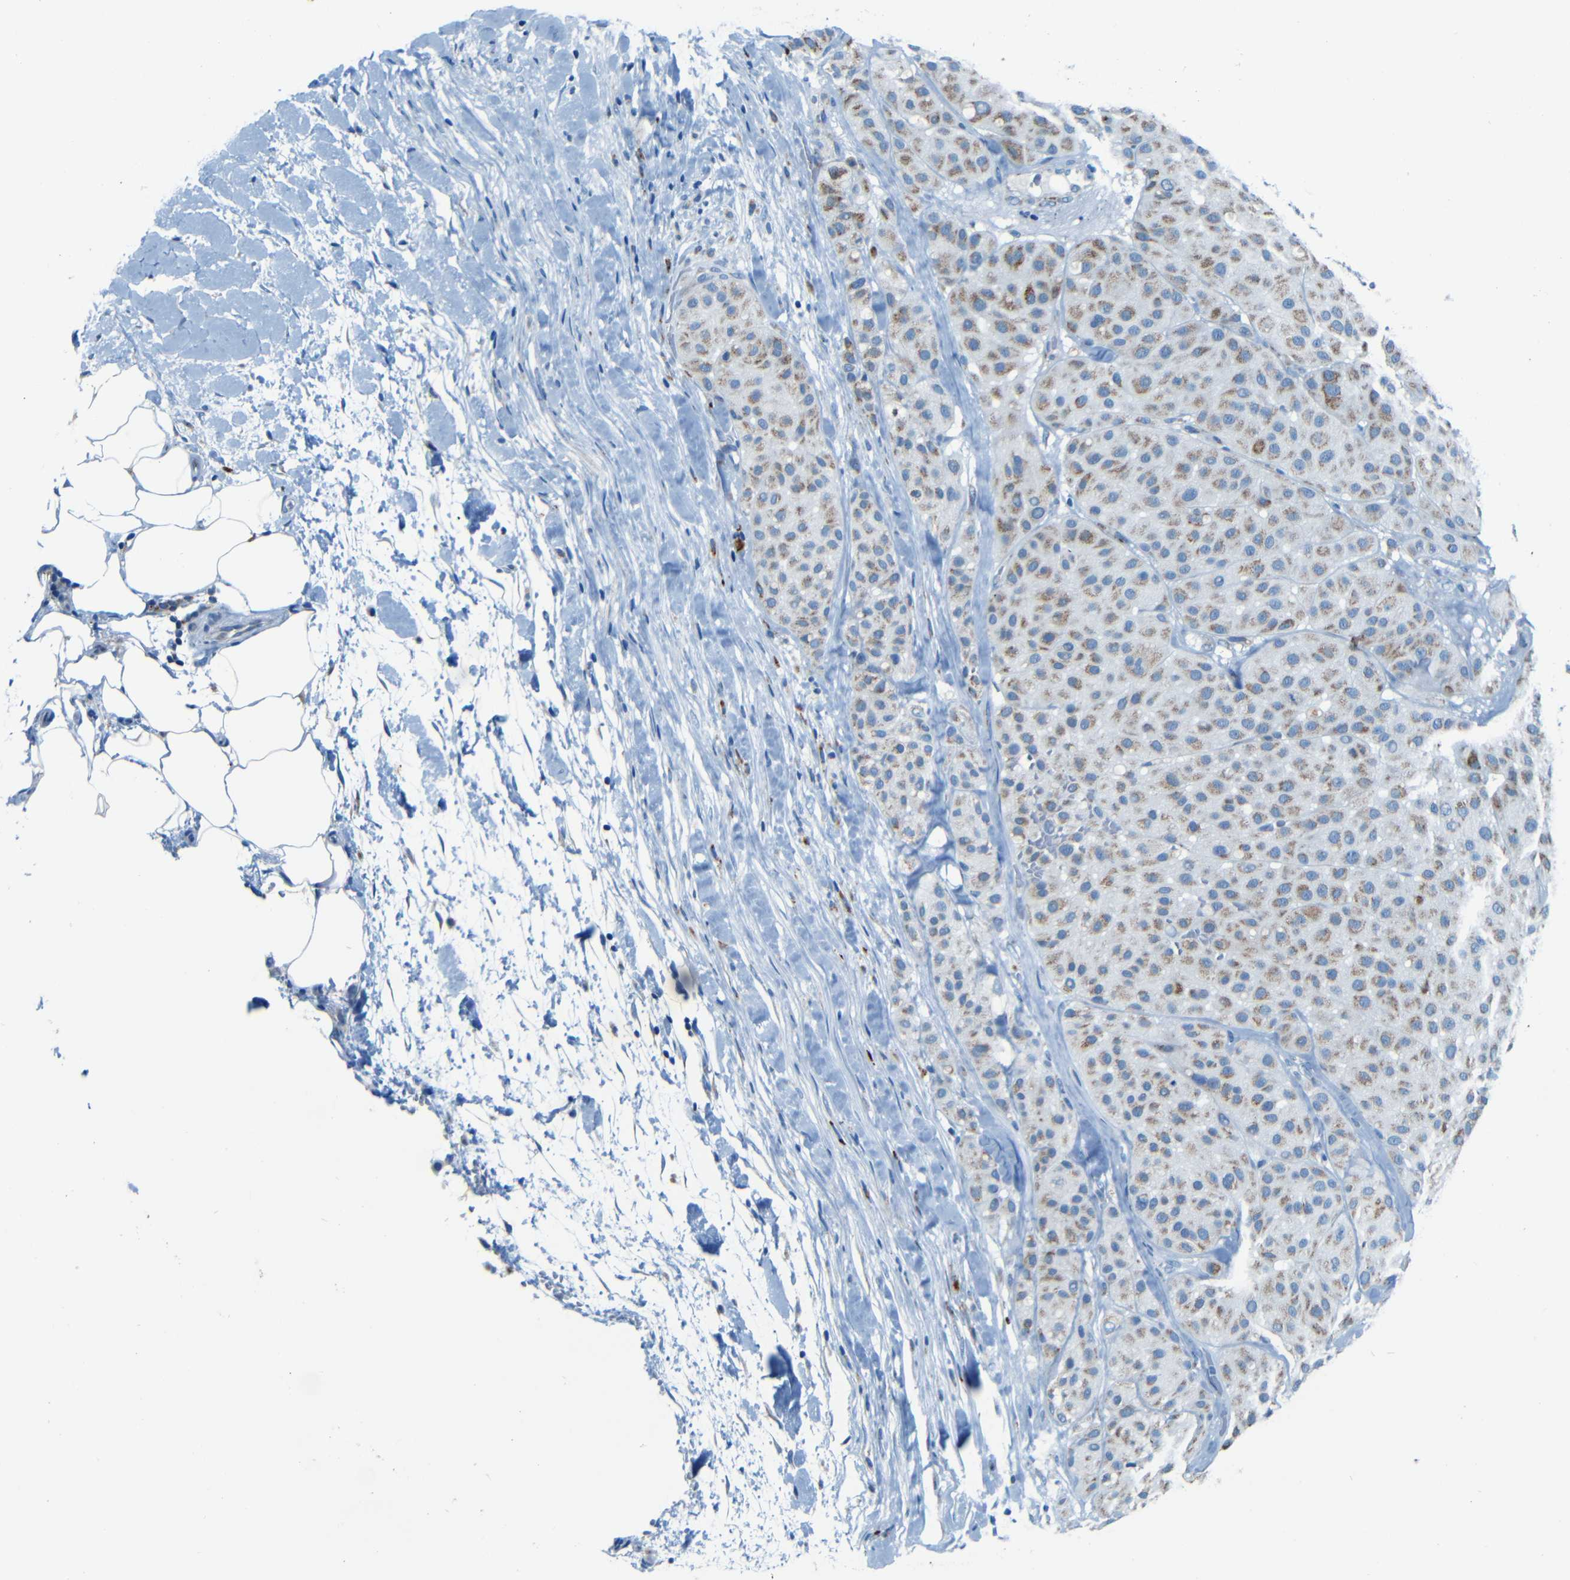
{"staining": {"intensity": "moderate", "quantity": ">75%", "location": "cytoplasmic/membranous"}, "tissue": "melanoma", "cell_type": "Tumor cells", "image_type": "cancer", "snomed": [{"axis": "morphology", "description": "Normal tissue, NOS"}, {"axis": "morphology", "description": "Malignant melanoma, Metastatic site"}, {"axis": "topography", "description": "Skin"}], "caption": "About >75% of tumor cells in malignant melanoma (metastatic site) display moderate cytoplasmic/membranous protein expression as visualized by brown immunohistochemical staining.", "gene": "WSCD2", "patient": {"sex": "male", "age": 41}}